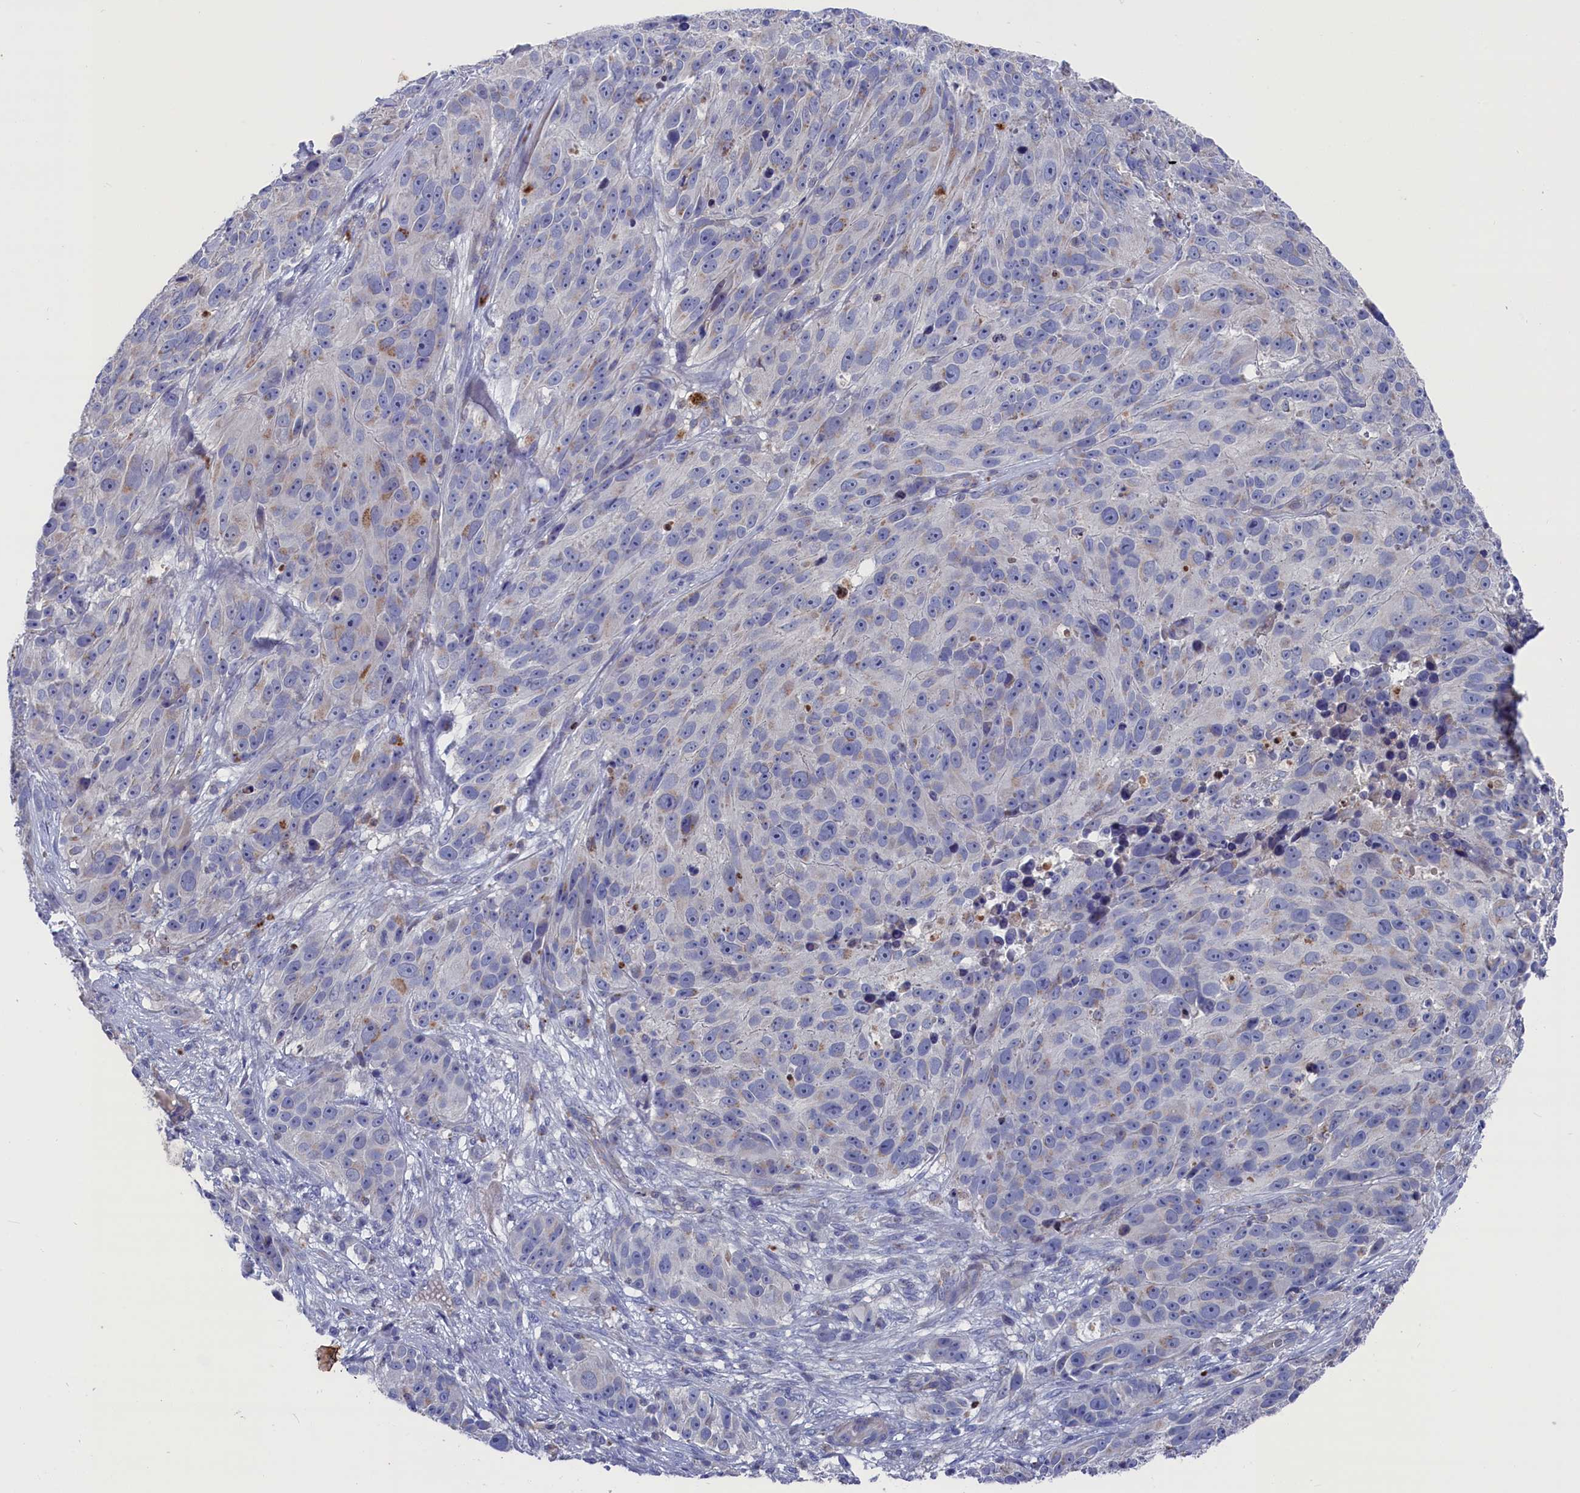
{"staining": {"intensity": "negative", "quantity": "none", "location": "none"}, "tissue": "melanoma", "cell_type": "Tumor cells", "image_type": "cancer", "snomed": [{"axis": "morphology", "description": "Malignant melanoma, NOS"}, {"axis": "topography", "description": "Skin"}], "caption": "A high-resolution photomicrograph shows IHC staining of malignant melanoma, which displays no significant staining in tumor cells.", "gene": "GPR108", "patient": {"sex": "male", "age": 84}}